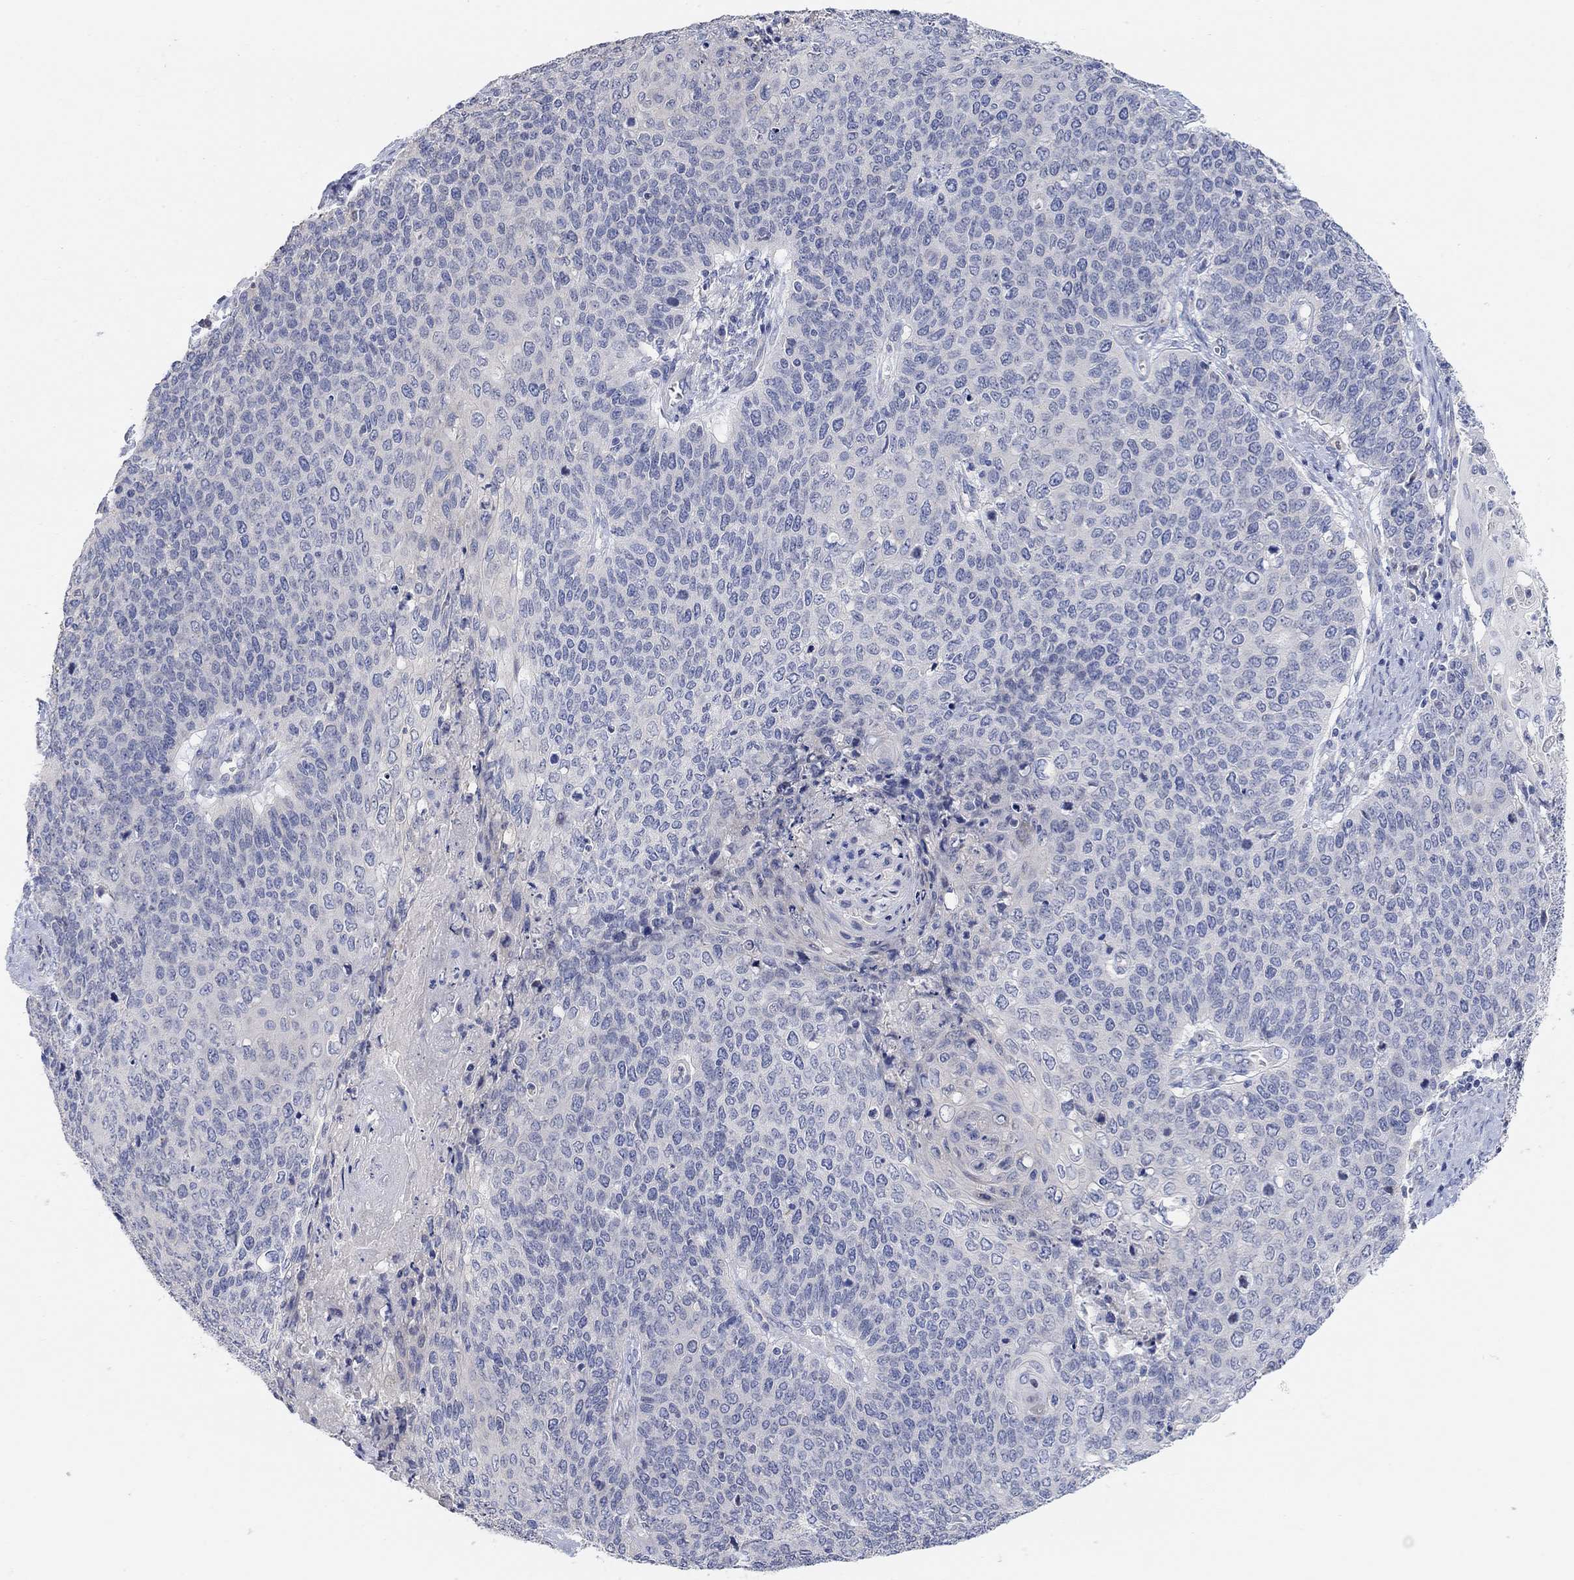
{"staining": {"intensity": "weak", "quantity": "<25%", "location": "cytoplasmic/membranous"}, "tissue": "cervical cancer", "cell_type": "Tumor cells", "image_type": "cancer", "snomed": [{"axis": "morphology", "description": "Squamous cell carcinoma, NOS"}, {"axis": "topography", "description": "Cervix"}], "caption": "A high-resolution histopathology image shows immunohistochemistry staining of cervical cancer, which reveals no significant staining in tumor cells. Brightfield microscopy of IHC stained with DAB (brown) and hematoxylin (blue), captured at high magnification.", "gene": "NLRP14", "patient": {"sex": "female", "age": 39}}